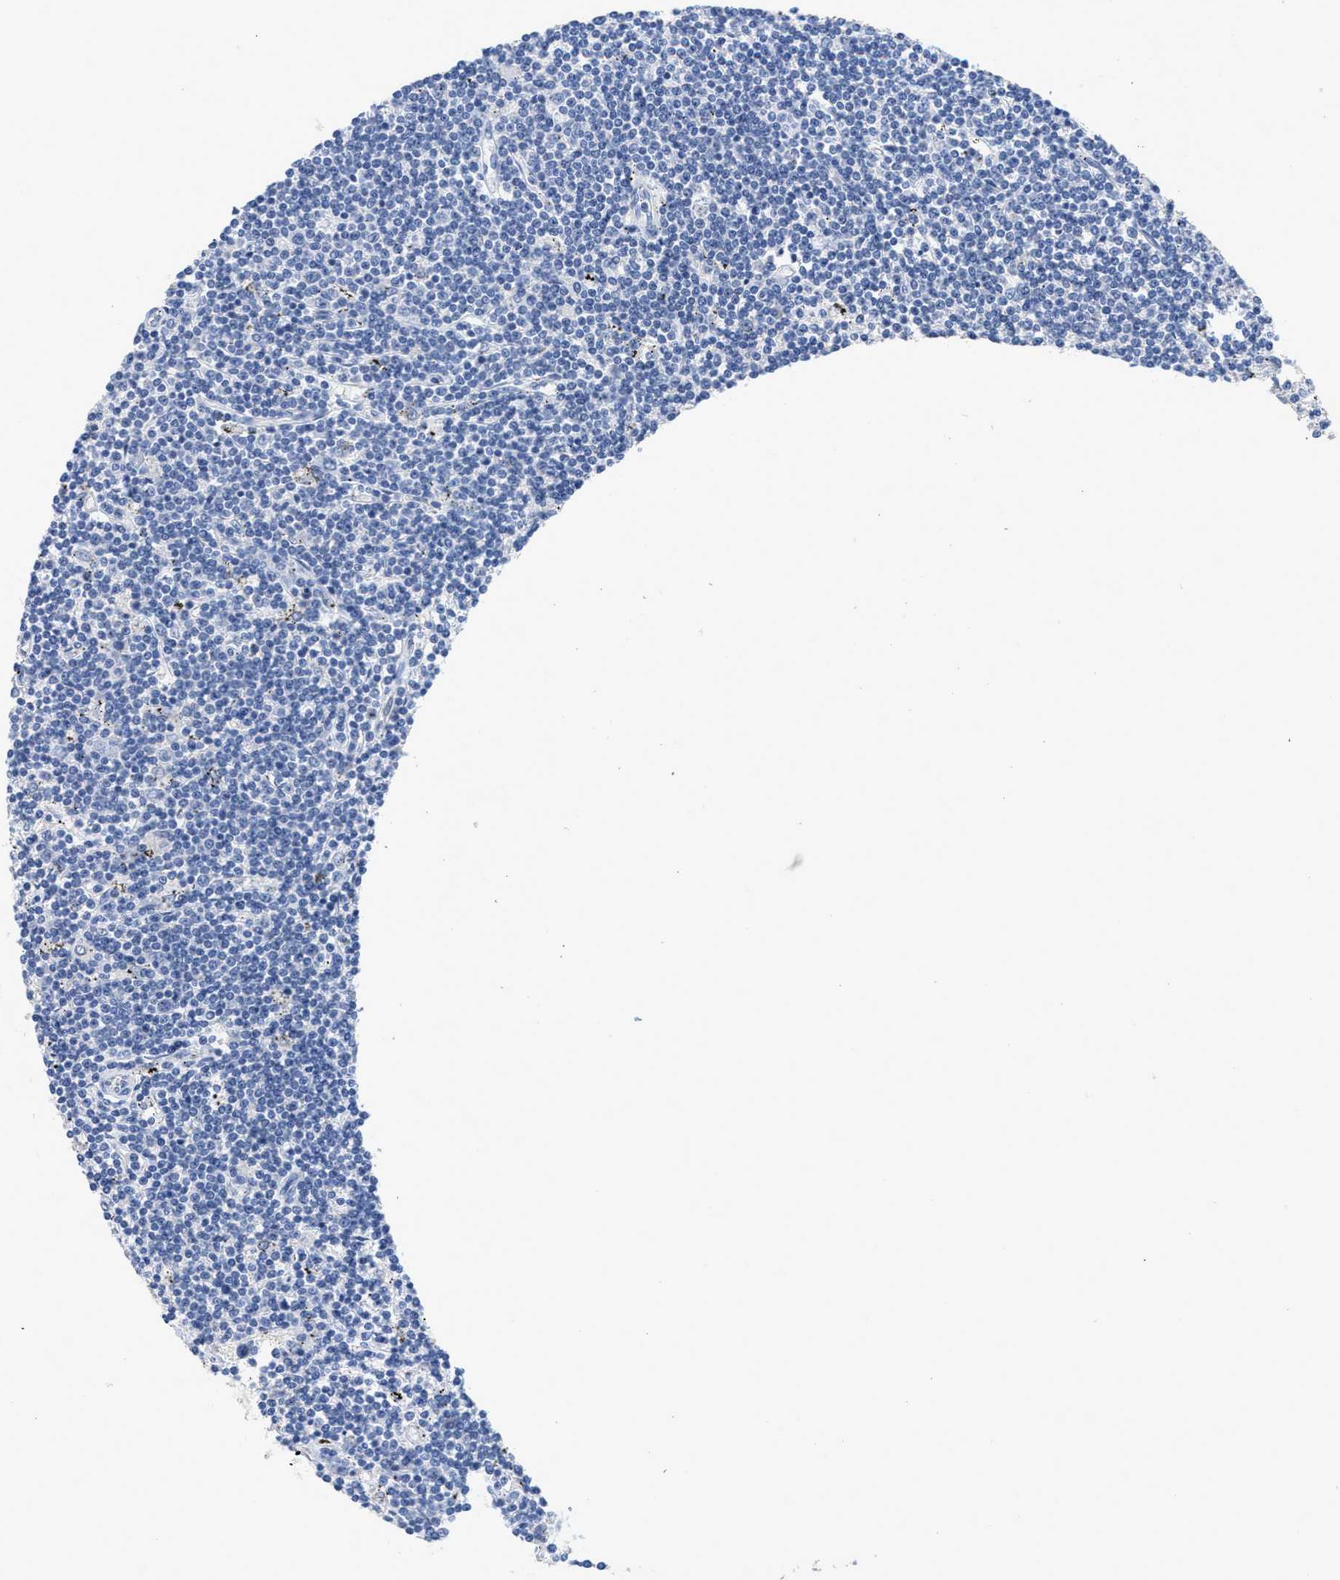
{"staining": {"intensity": "negative", "quantity": "none", "location": "none"}, "tissue": "lymphoma", "cell_type": "Tumor cells", "image_type": "cancer", "snomed": [{"axis": "morphology", "description": "Malignant lymphoma, non-Hodgkin's type, Low grade"}, {"axis": "topography", "description": "Spleen"}], "caption": "The immunohistochemistry micrograph has no significant expression in tumor cells of low-grade malignant lymphoma, non-Hodgkin's type tissue. Brightfield microscopy of IHC stained with DAB (3,3'-diaminobenzidine) (brown) and hematoxylin (blue), captured at high magnification.", "gene": "CA9", "patient": {"sex": "male", "age": 76}}